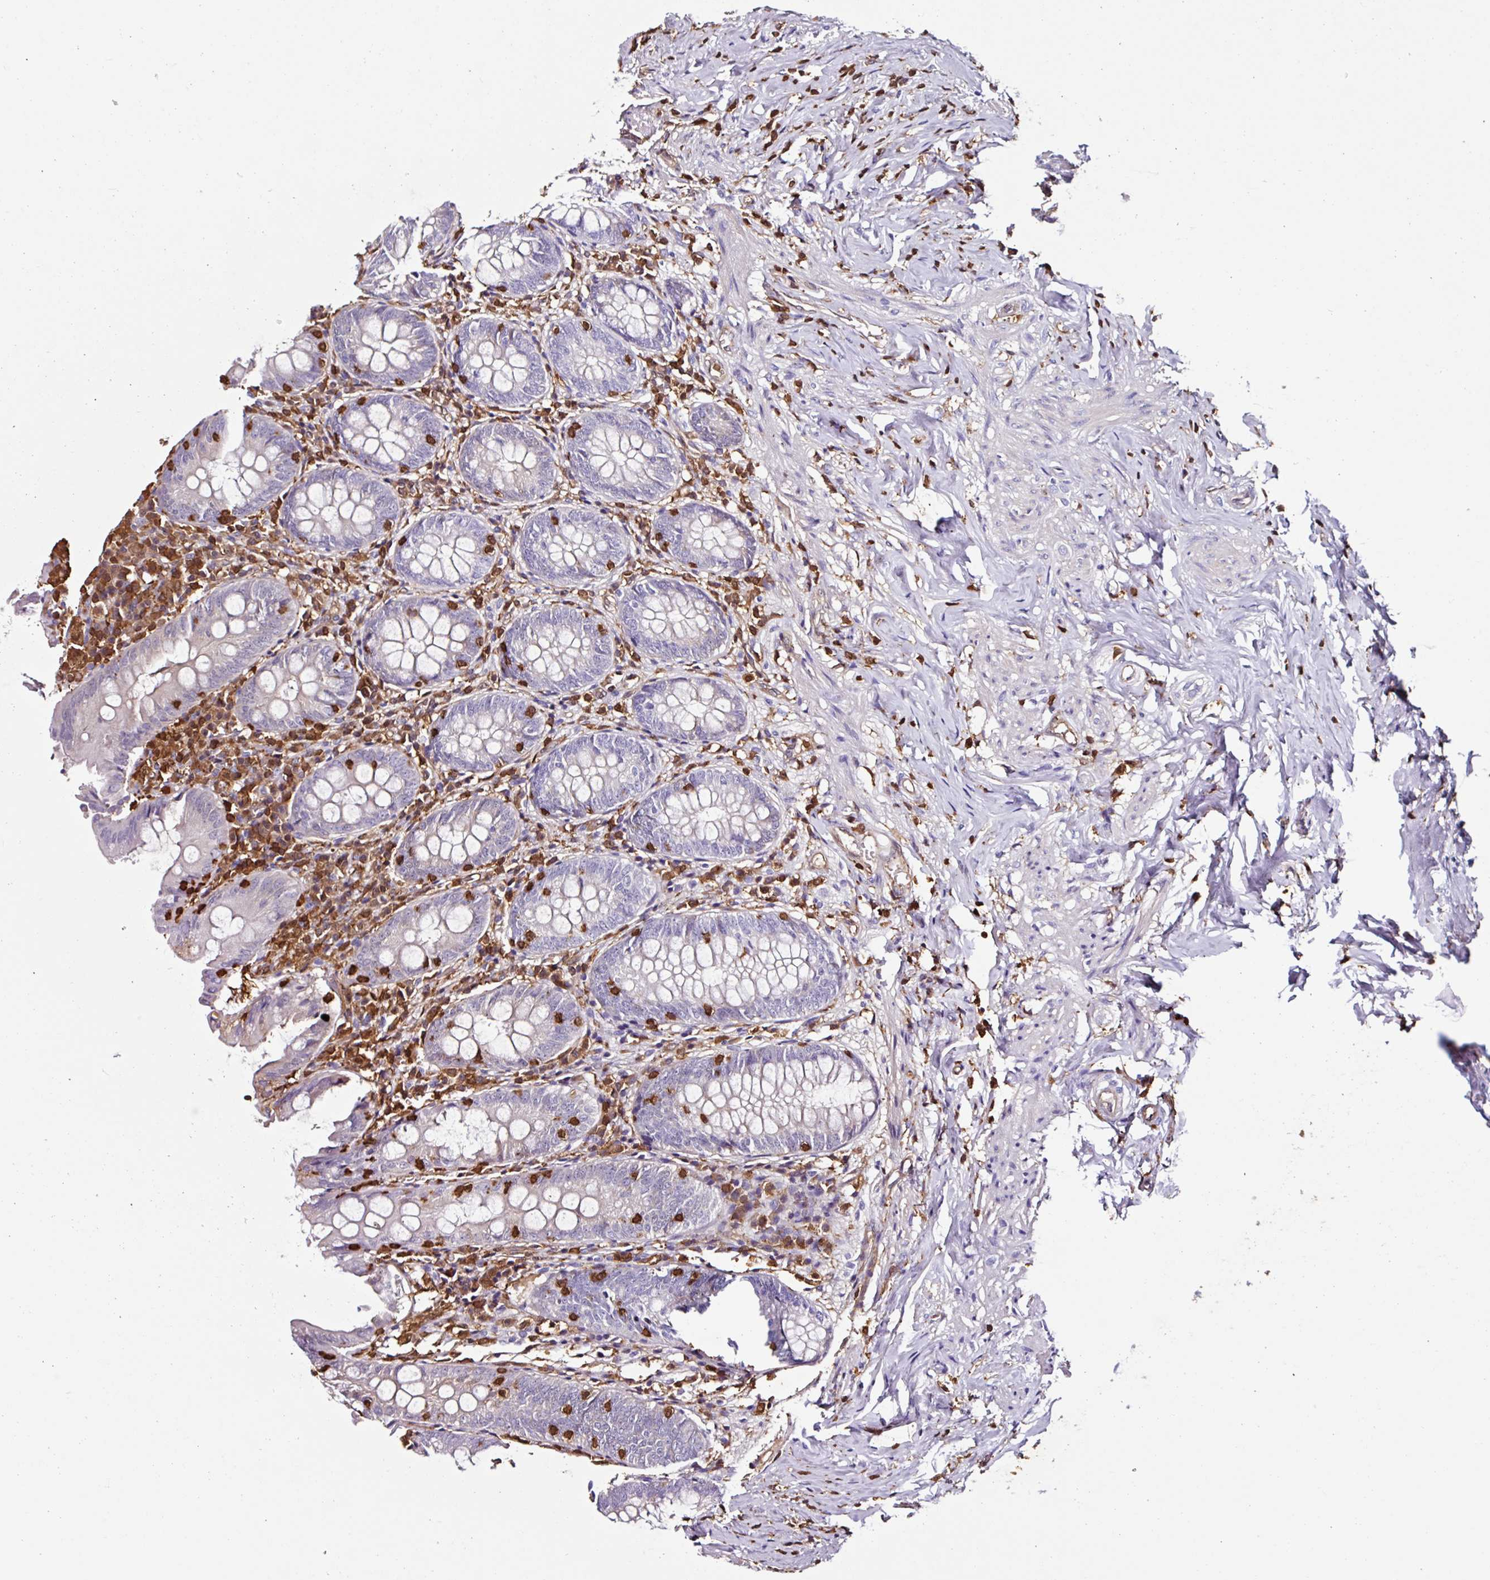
{"staining": {"intensity": "negative", "quantity": "none", "location": "none"}, "tissue": "appendix", "cell_type": "Glandular cells", "image_type": "normal", "snomed": [{"axis": "morphology", "description": "Normal tissue, NOS"}, {"axis": "topography", "description": "Appendix"}], "caption": "The micrograph displays no significant staining in glandular cells of appendix.", "gene": "ARHGDIB", "patient": {"sex": "female", "age": 54}}